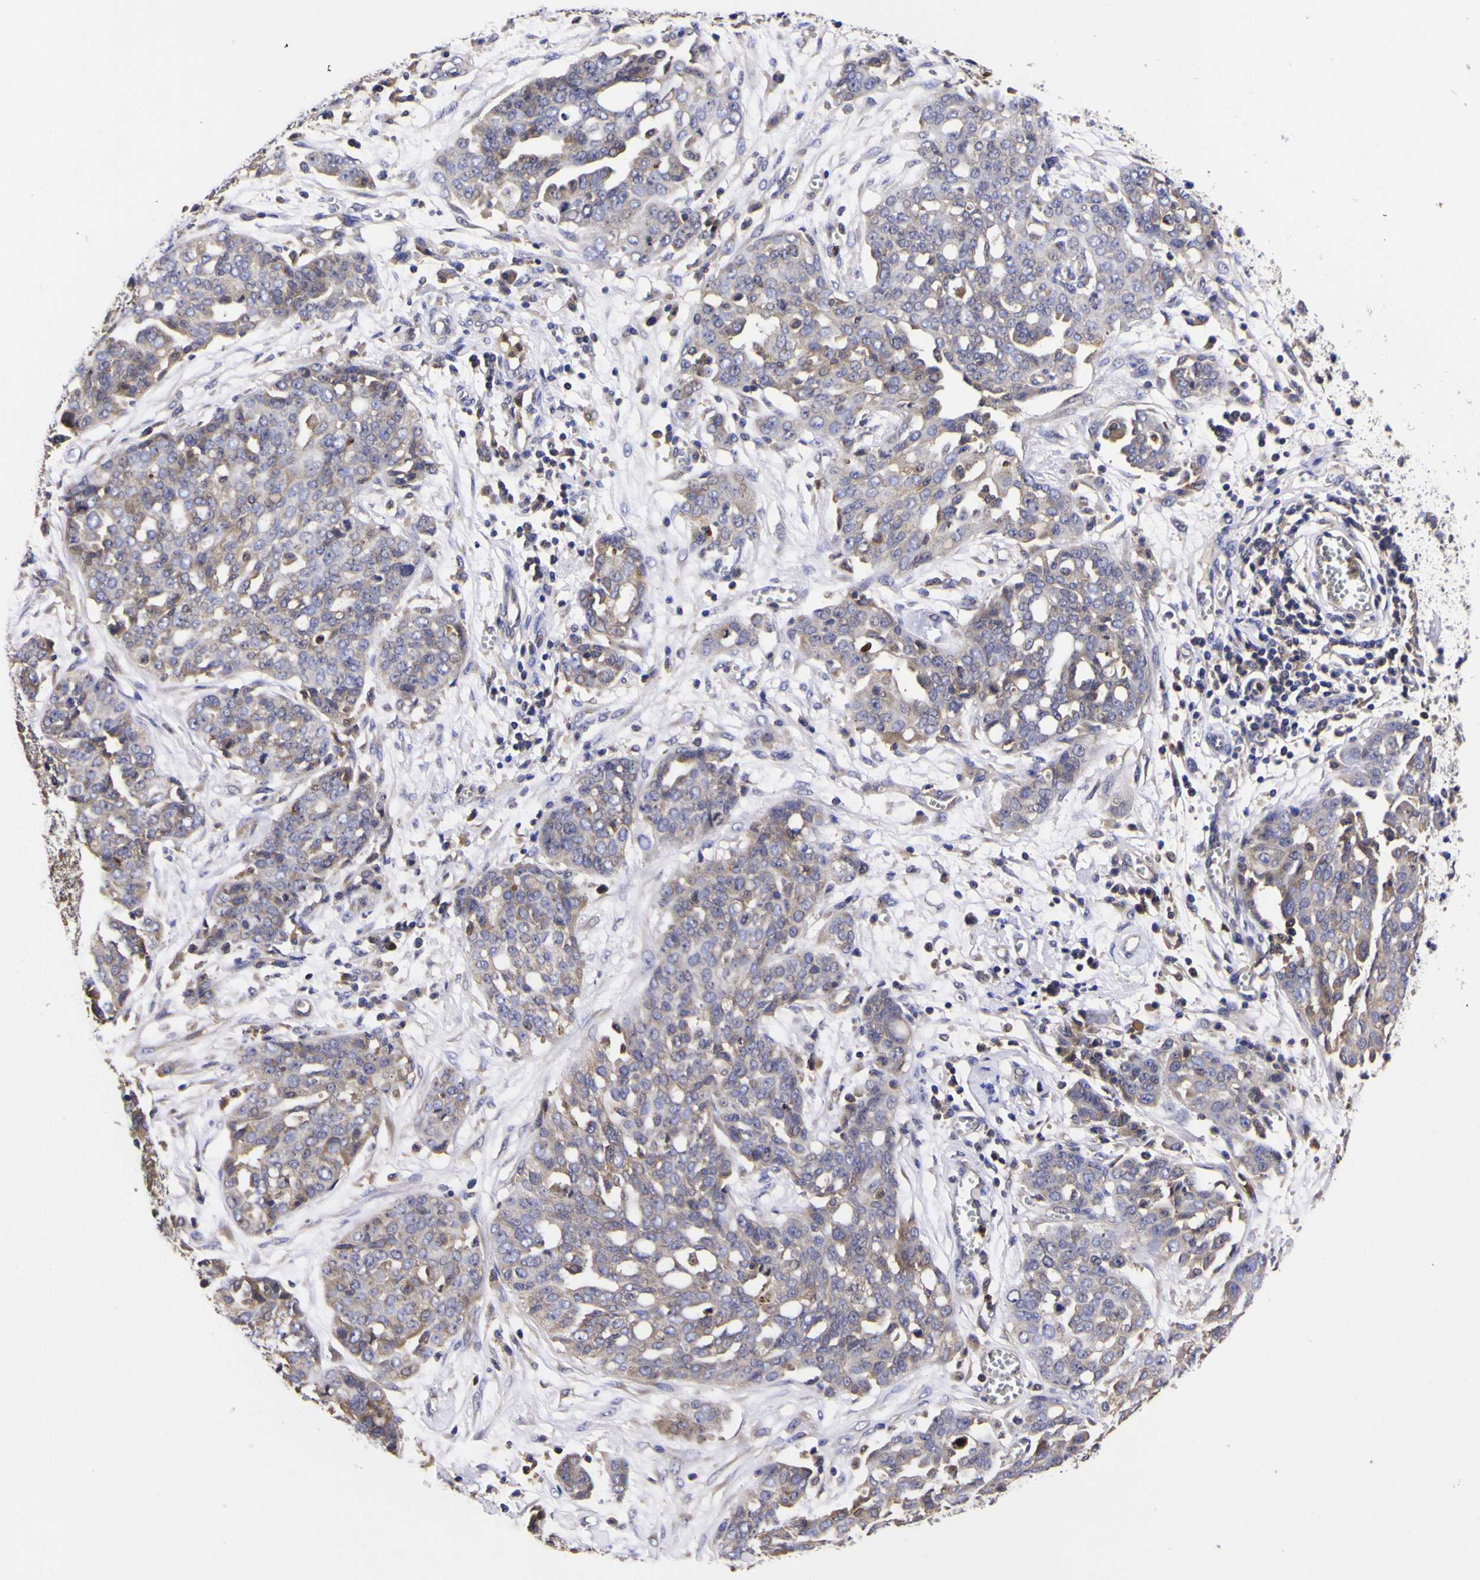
{"staining": {"intensity": "negative", "quantity": "none", "location": "none"}, "tissue": "ovarian cancer", "cell_type": "Tumor cells", "image_type": "cancer", "snomed": [{"axis": "morphology", "description": "Cystadenocarcinoma, serous, NOS"}, {"axis": "topography", "description": "Soft tissue"}, {"axis": "topography", "description": "Ovary"}], "caption": "This micrograph is of serous cystadenocarcinoma (ovarian) stained with IHC to label a protein in brown with the nuclei are counter-stained blue. There is no positivity in tumor cells.", "gene": "MAPK14", "patient": {"sex": "female", "age": 57}}